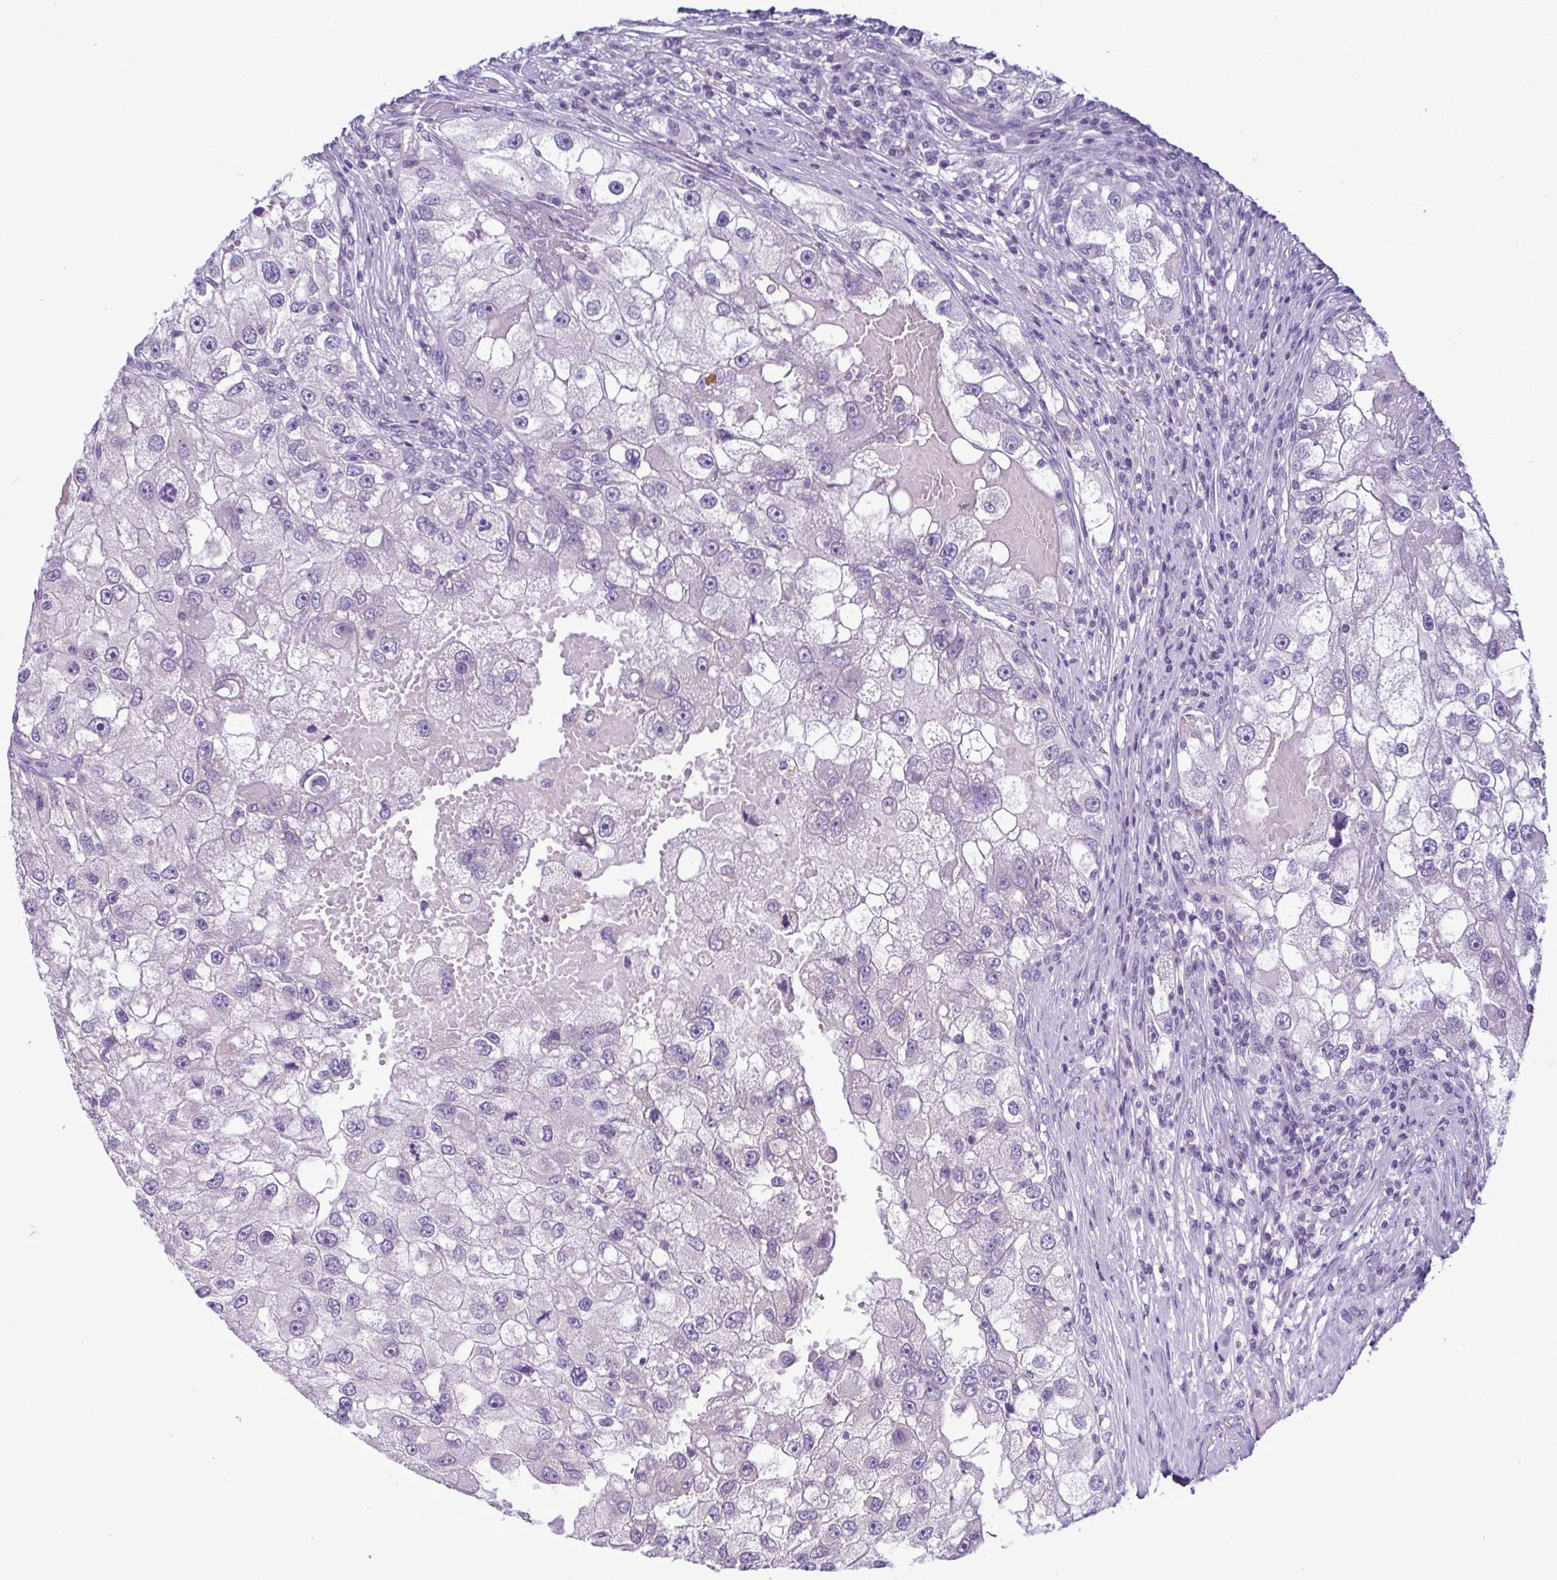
{"staining": {"intensity": "negative", "quantity": "none", "location": "none"}, "tissue": "renal cancer", "cell_type": "Tumor cells", "image_type": "cancer", "snomed": [{"axis": "morphology", "description": "Adenocarcinoma, NOS"}, {"axis": "topography", "description": "Kidney"}], "caption": "IHC micrograph of neoplastic tissue: human renal cancer stained with DAB displays no significant protein expression in tumor cells.", "gene": "INAFM1", "patient": {"sex": "male", "age": 63}}